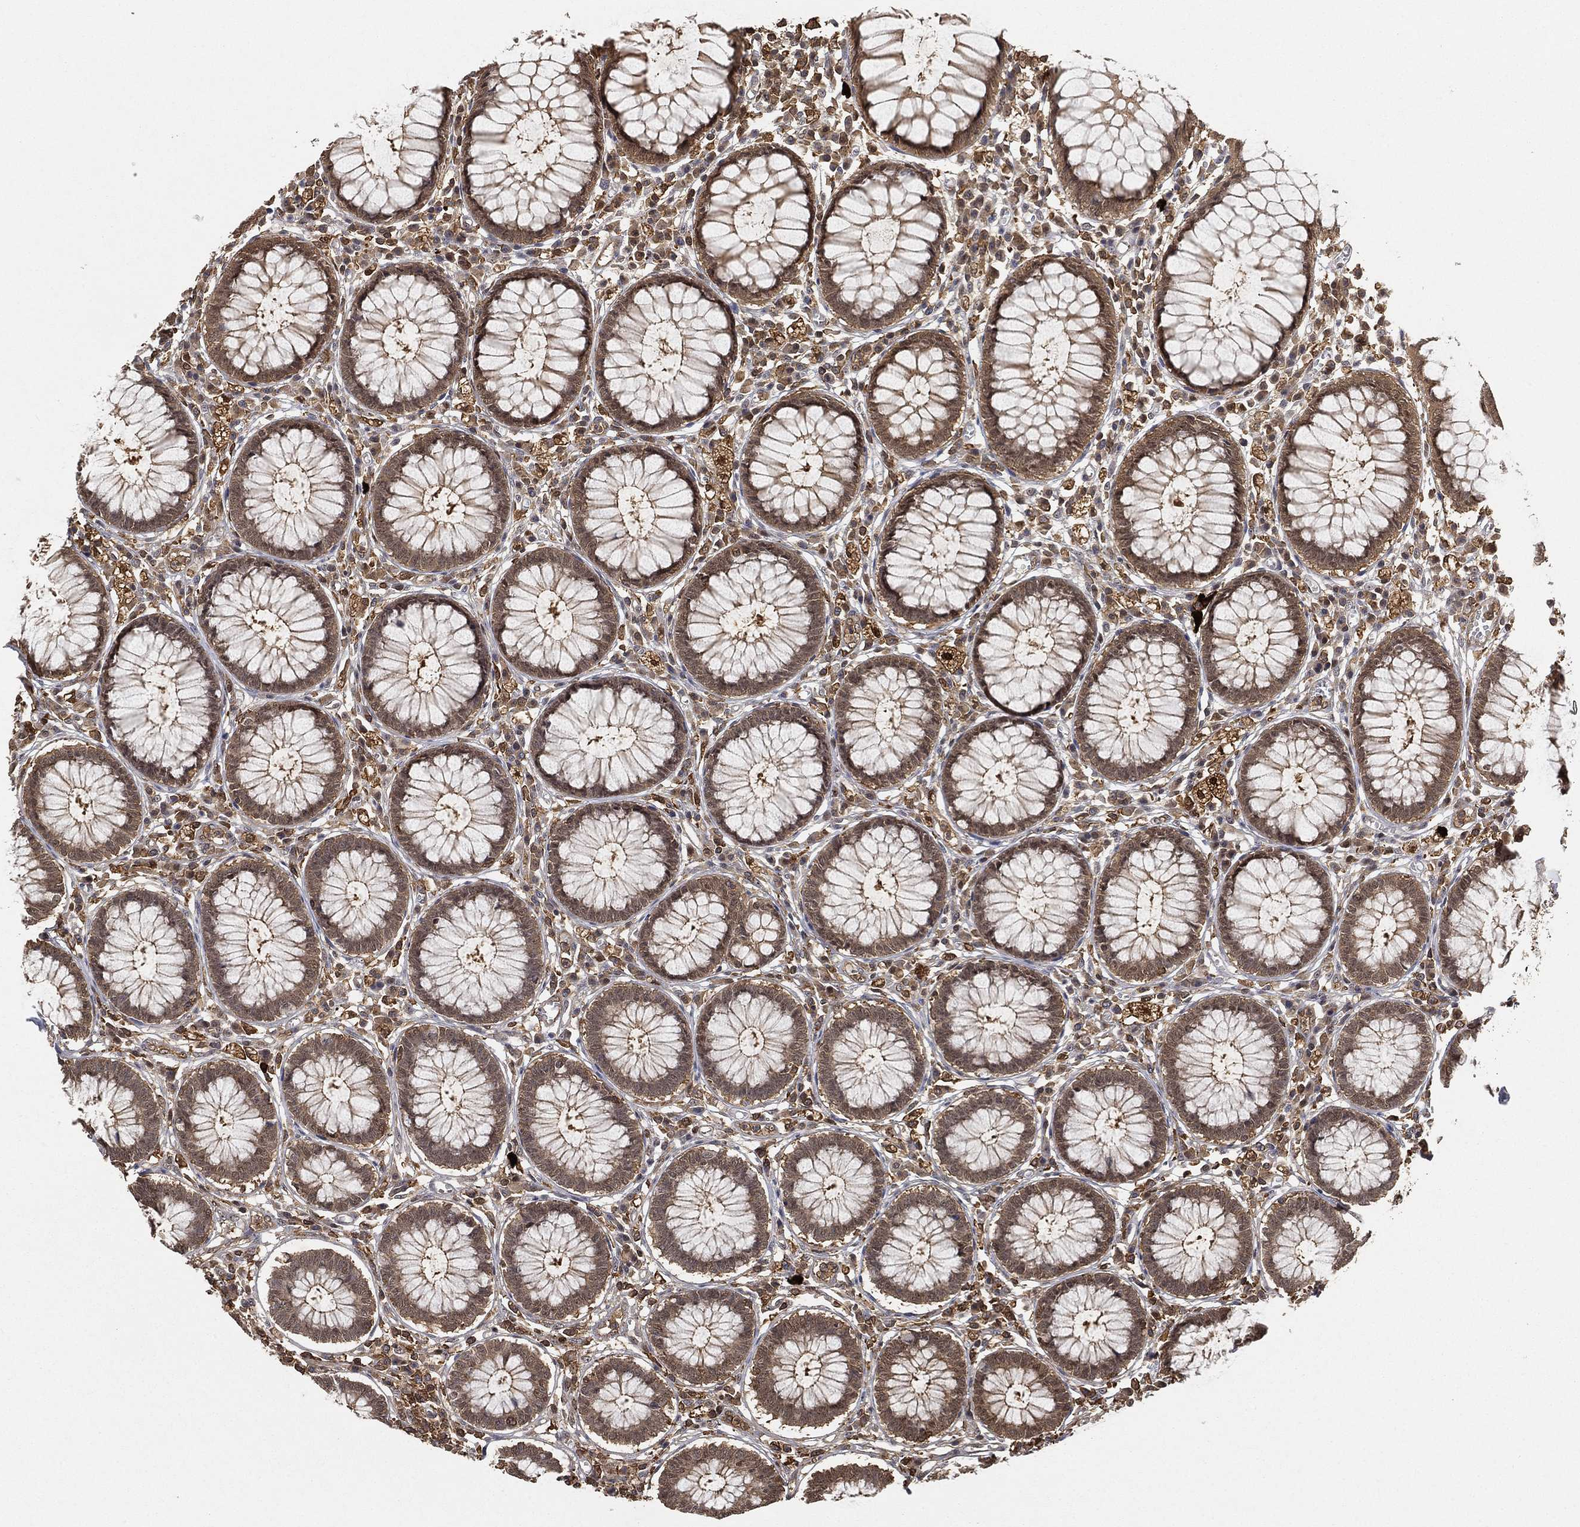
{"staining": {"intensity": "moderate", "quantity": ">75%", "location": "cytoplasmic/membranous,nuclear"}, "tissue": "colon", "cell_type": "Endothelial cells", "image_type": "normal", "snomed": [{"axis": "morphology", "description": "Normal tissue, NOS"}, {"axis": "topography", "description": "Colon"}], "caption": "Immunohistochemical staining of unremarkable human colon exhibits moderate cytoplasmic/membranous,nuclear protein positivity in approximately >75% of endothelial cells. The staining was performed using DAB to visualize the protein expression in brown, while the nuclei were stained in blue with hematoxylin (Magnification: 20x).", "gene": "CRYL1", "patient": {"sex": "male", "age": 65}}